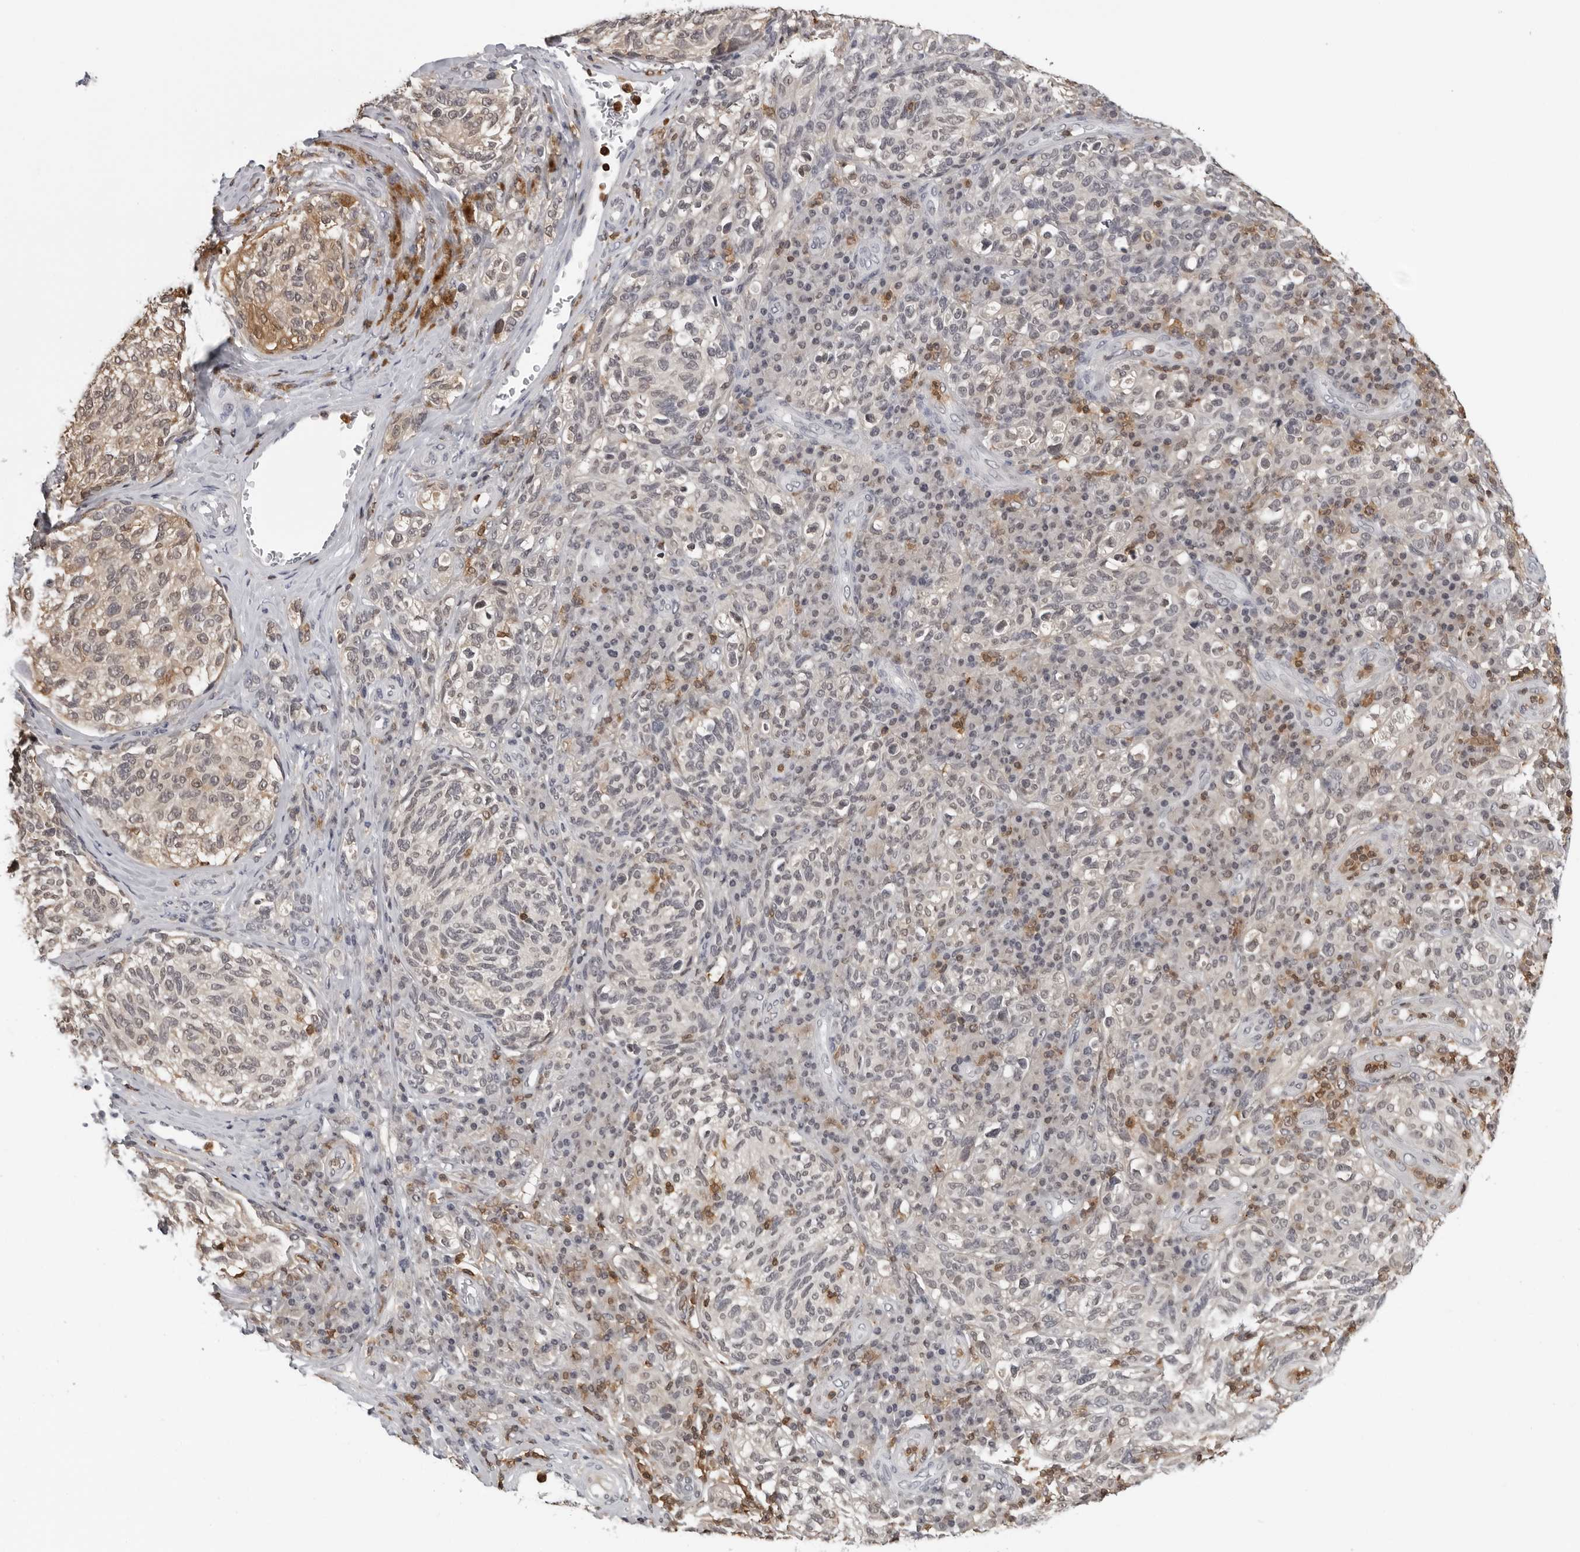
{"staining": {"intensity": "negative", "quantity": "none", "location": "none"}, "tissue": "melanoma", "cell_type": "Tumor cells", "image_type": "cancer", "snomed": [{"axis": "morphology", "description": "Malignant melanoma, NOS"}, {"axis": "topography", "description": "Skin"}], "caption": "Photomicrograph shows no significant protein positivity in tumor cells of melanoma. (DAB (3,3'-diaminobenzidine) immunohistochemistry, high magnification).", "gene": "HSPH1", "patient": {"sex": "female", "age": 73}}